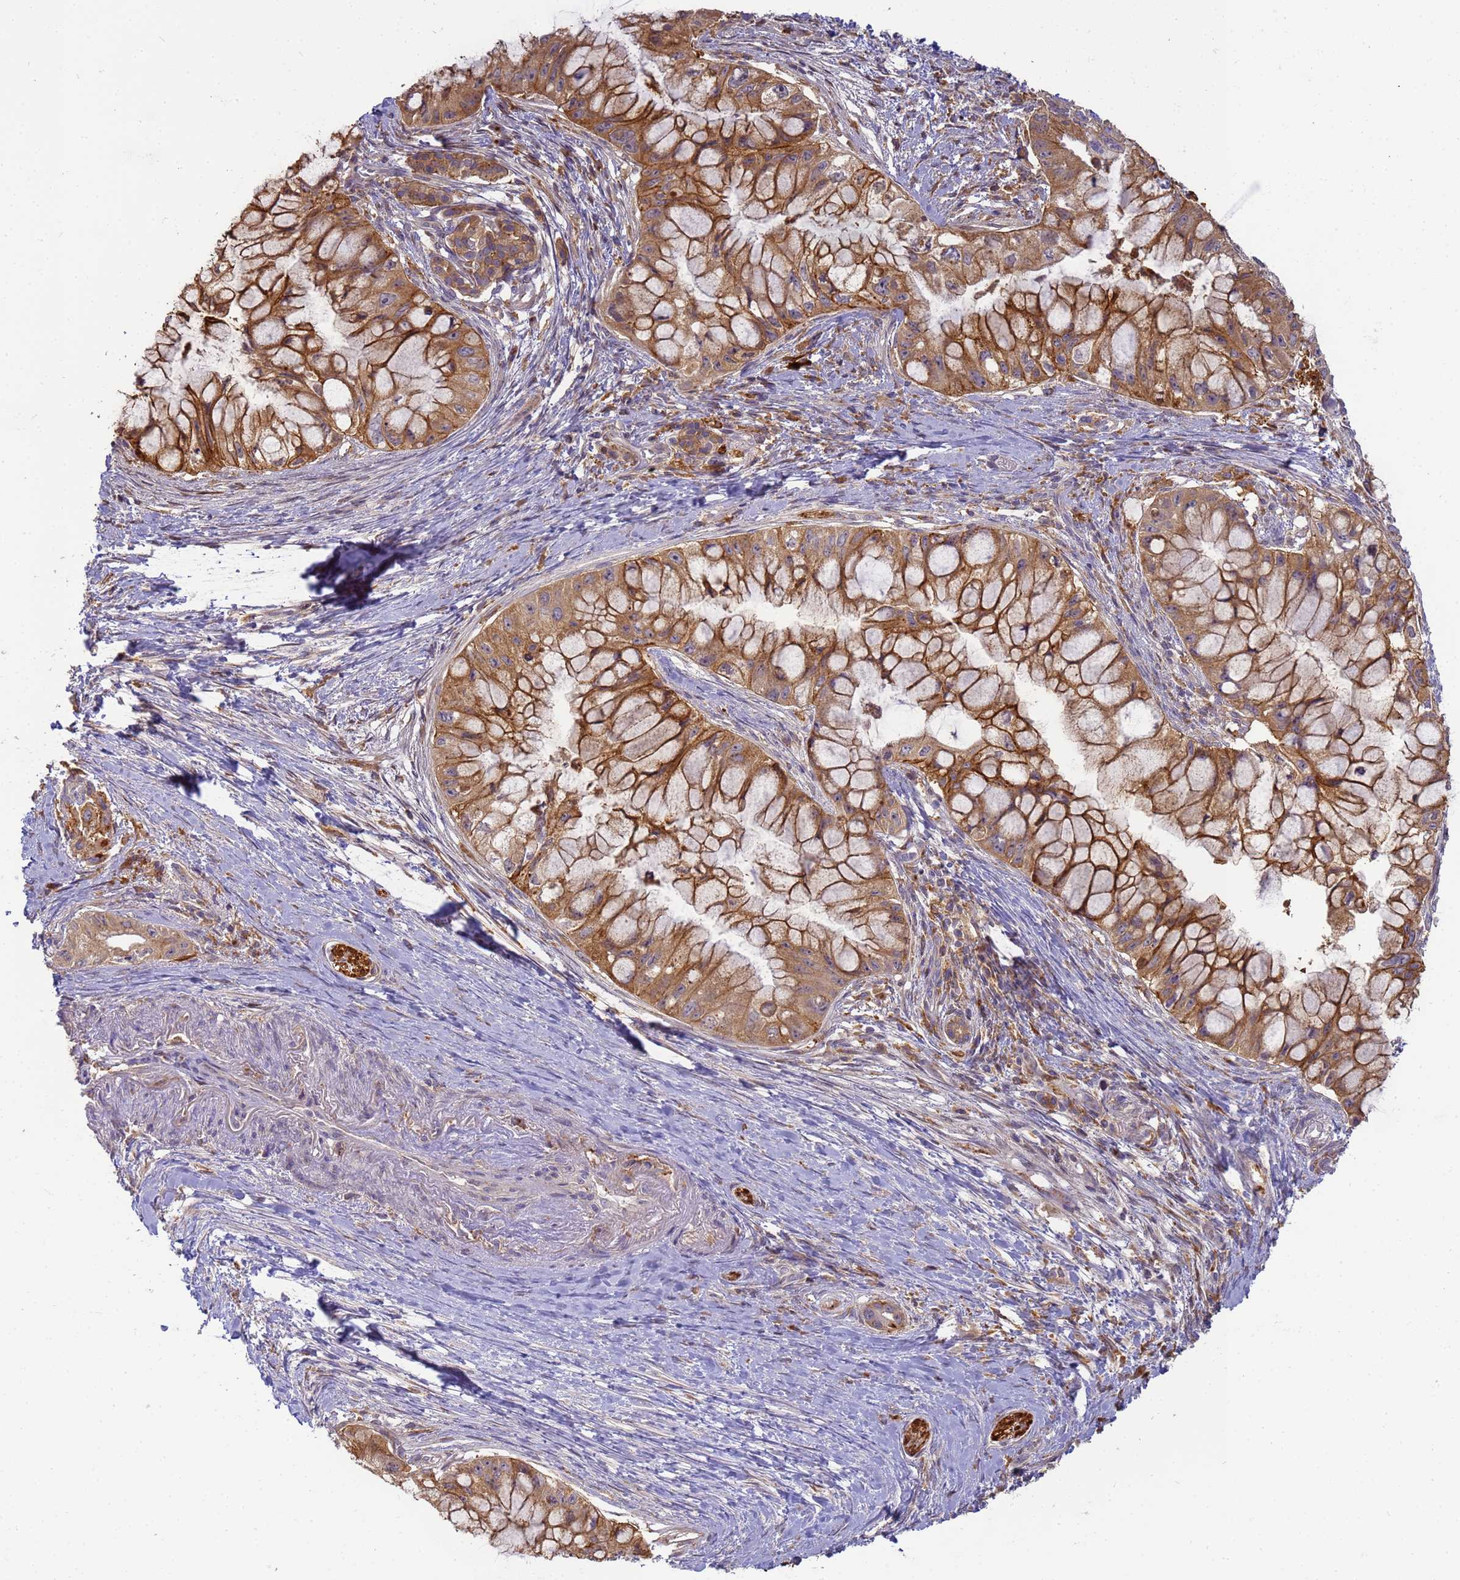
{"staining": {"intensity": "moderate", "quantity": ">75%", "location": "cytoplasmic/membranous"}, "tissue": "pancreatic cancer", "cell_type": "Tumor cells", "image_type": "cancer", "snomed": [{"axis": "morphology", "description": "Adenocarcinoma, NOS"}, {"axis": "topography", "description": "Pancreas"}], "caption": "A micrograph showing moderate cytoplasmic/membranous staining in approximately >75% of tumor cells in pancreatic cancer, as visualized by brown immunohistochemical staining.", "gene": "M6PR", "patient": {"sex": "male", "age": 48}}